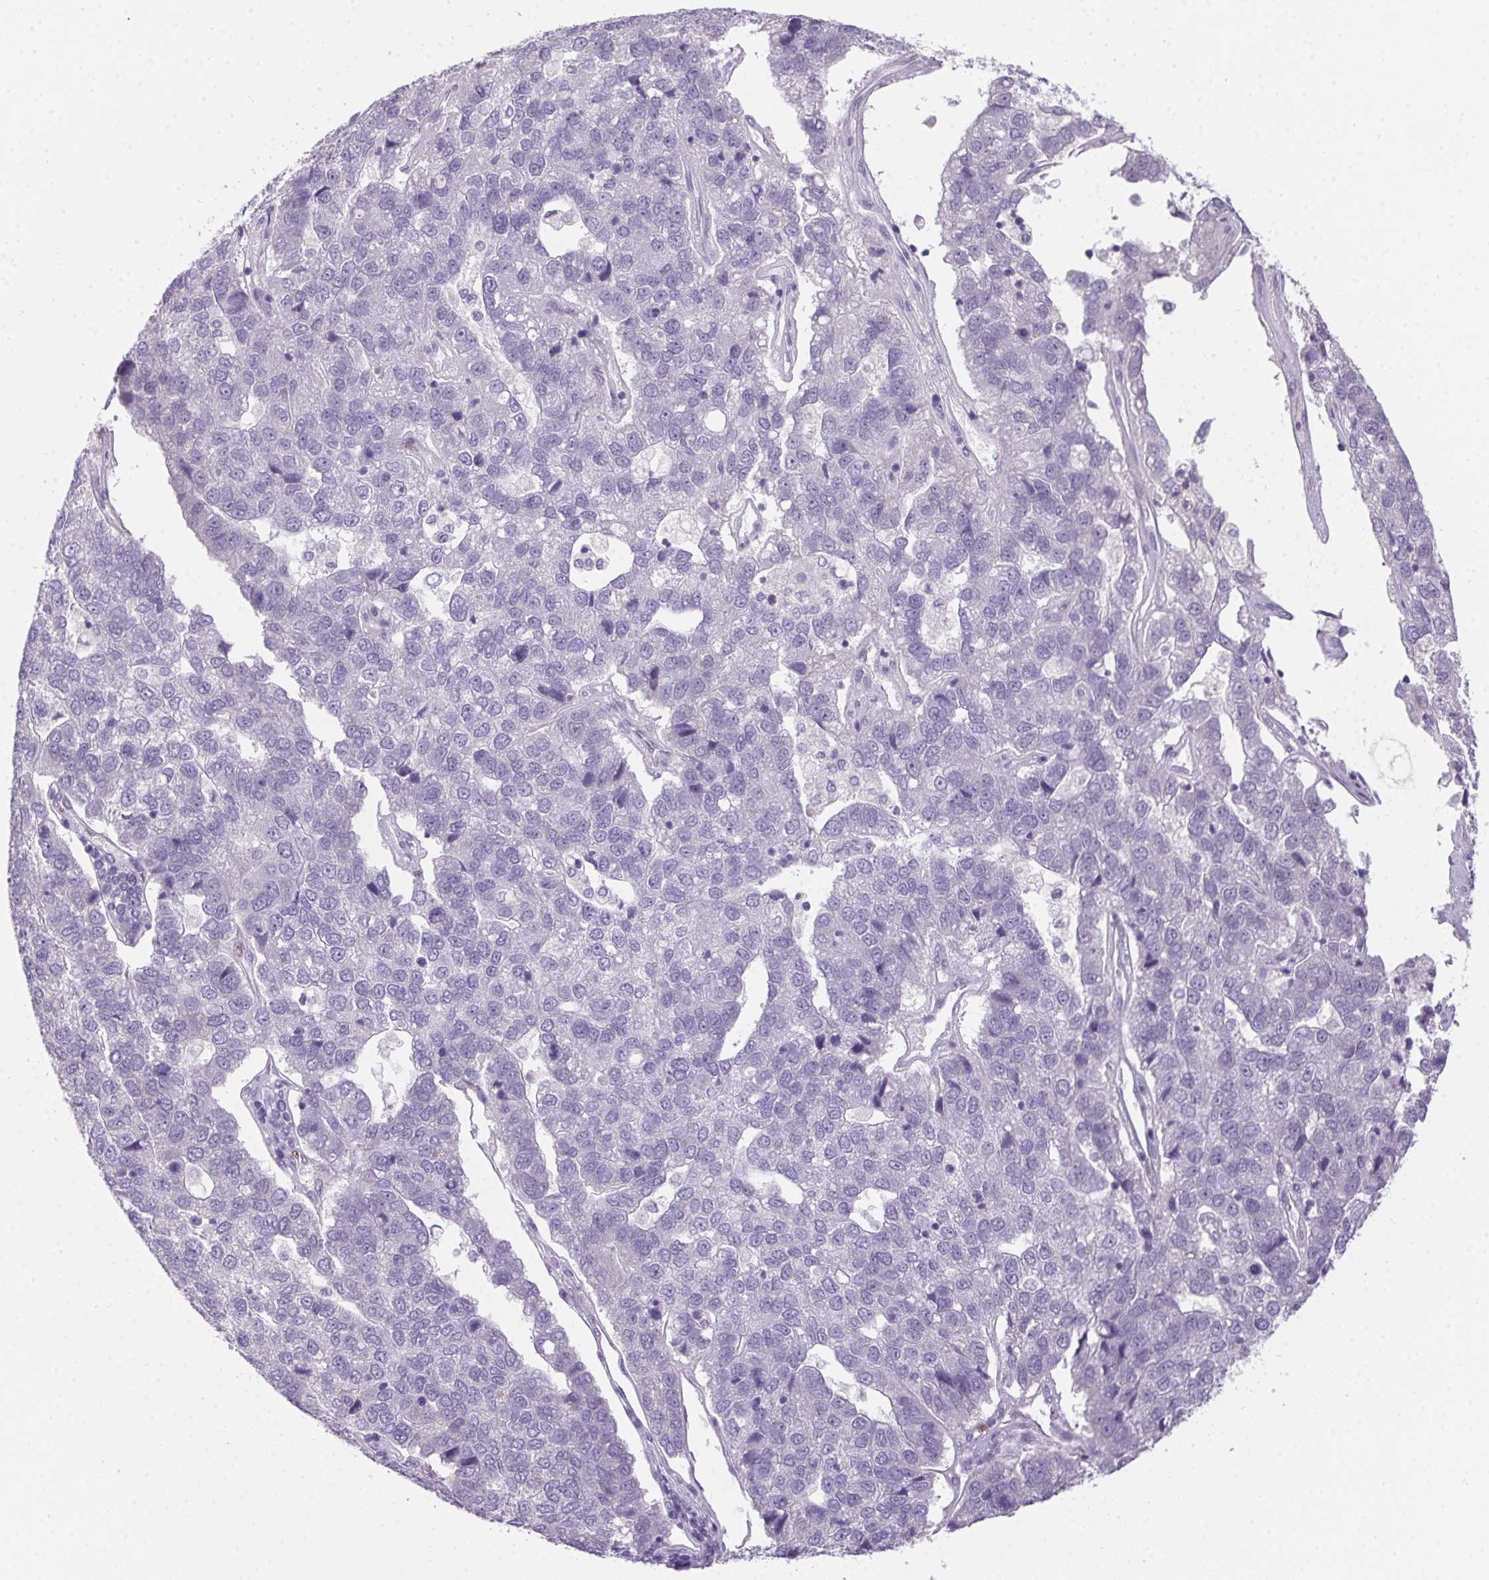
{"staining": {"intensity": "negative", "quantity": "none", "location": "none"}, "tissue": "pancreatic cancer", "cell_type": "Tumor cells", "image_type": "cancer", "snomed": [{"axis": "morphology", "description": "Adenocarcinoma, NOS"}, {"axis": "topography", "description": "Pancreas"}], "caption": "Micrograph shows no significant protein expression in tumor cells of adenocarcinoma (pancreatic).", "gene": "SP9", "patient": {"sex": "female", "age": 61}}